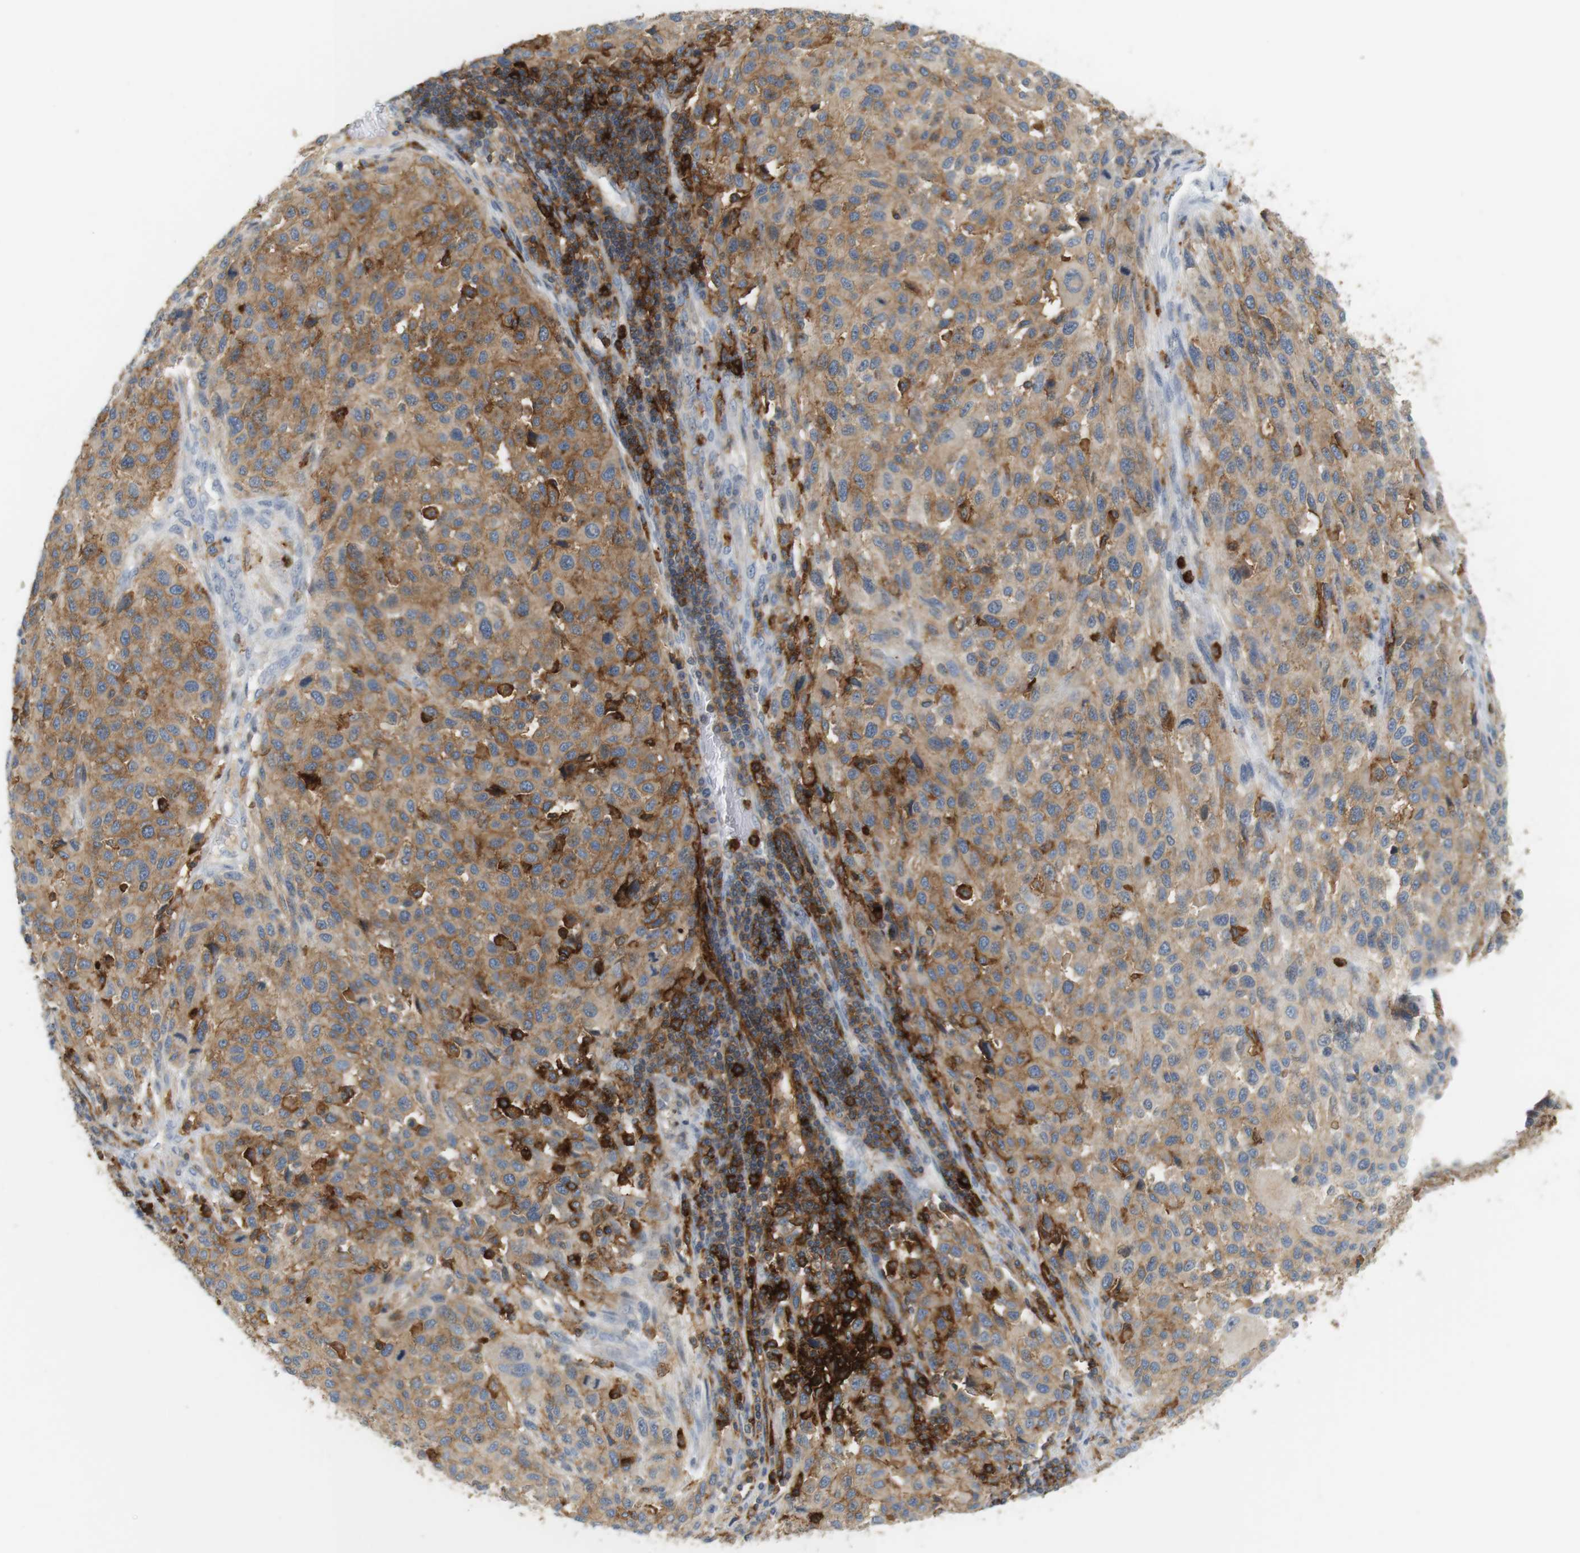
{"staining": {"intensity": "moderate", "quantity": ">75%", "location": "cytoplasmic/membranous"}, "tissue": "melanoma", "cell_type": "Tumor cells", "image_type": "cancer", "snomed": [{"axis": "morphology", "description": "Malignant melanoma, Metastatic site"}, {"axis": "topography", "description": "Lymph node"}], "caption": "An immunohistochemistry micrograph of neoplastic tissue is shown. Protein staining in brown shows moderate cytoplasmic/membranous positivity in malignant melanoma (metastatic site) within tumor cells. (DAB (3,3'-diaminobenzidine) IHC with brightfield microscopy, high magnification).", "gene": "SIRPA", "patient": {"sex": "male", "age": 61}}